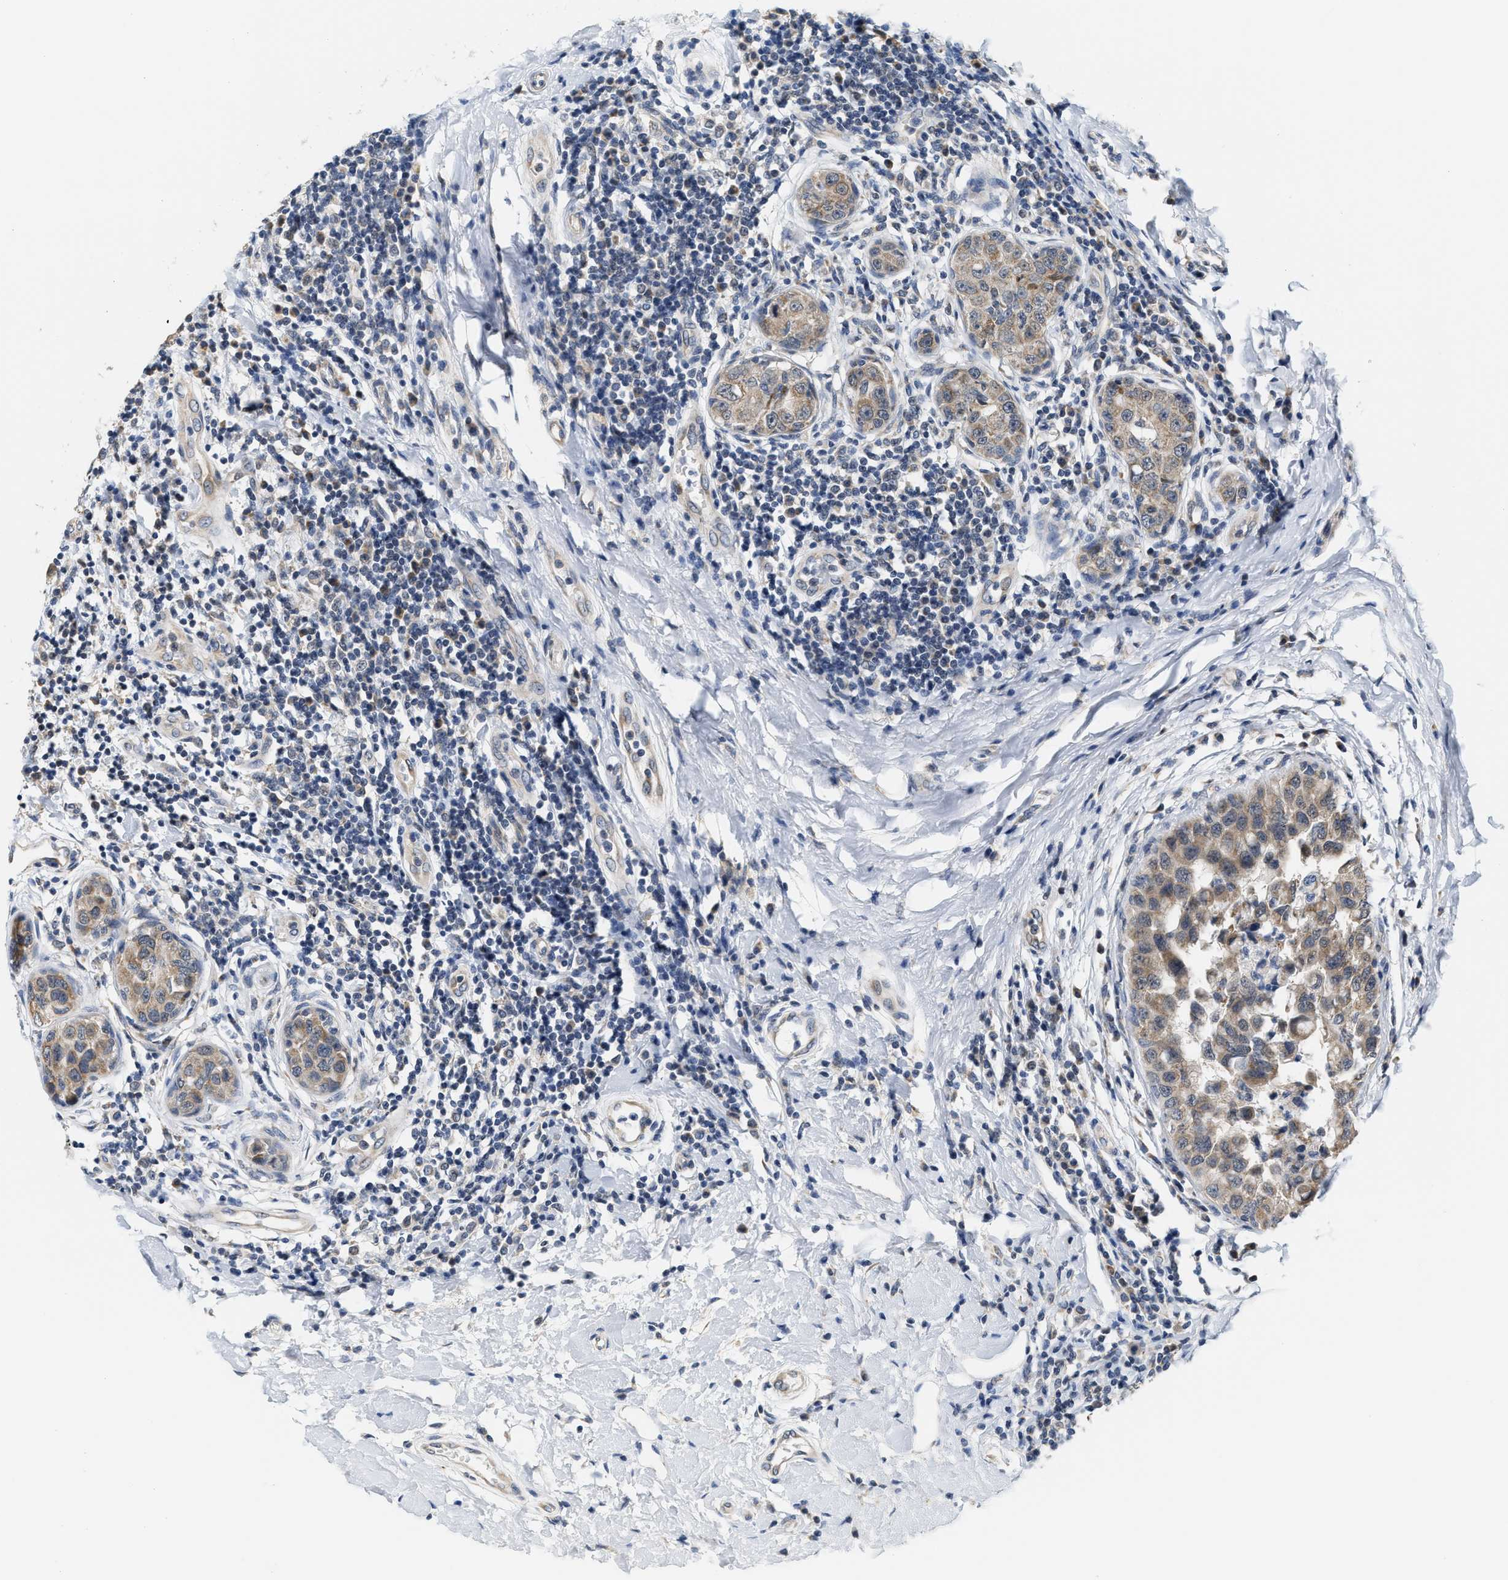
{"staining": {"intensity": "weak", "quantity": "25%-75%", "location": "cytoplasmic/membranous"}, "tissue": "breast cancer", "cell_type": "Tumor cells", "image_type": "cancer", "snomed": [{"axis": "morphology", "description": "Duct carcinoma"}, {"axis": "topography", "description": "Breast"}], "caption": "An image of invasive ductal carcinoma (breast) stained for a protein displays weak cytoplasmic/membranous brown staining in tumor cells.", "gene": "GIGYF1", "patient": {"sex": "female", "age": 27}}